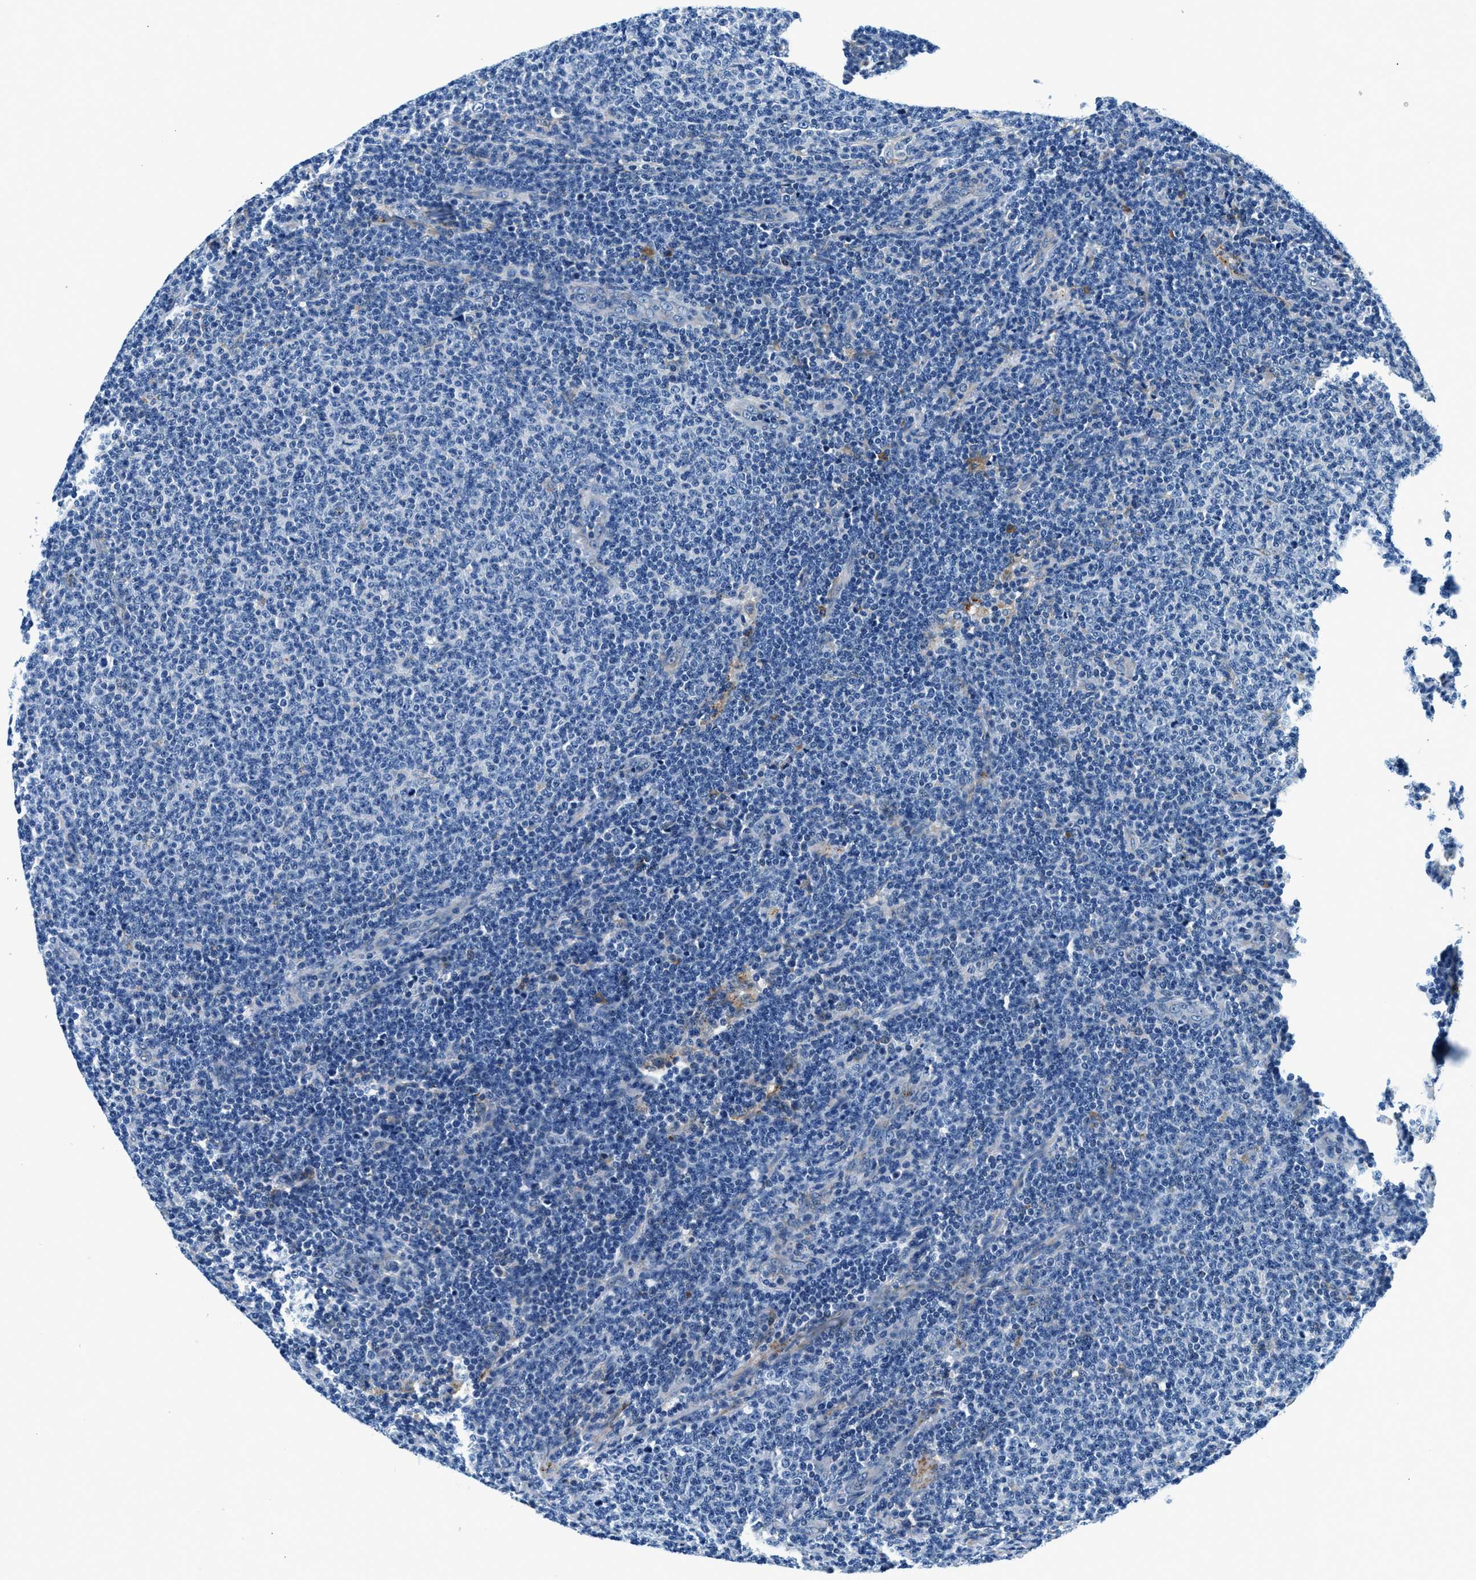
{"staining": {"intensity": "negative", "quantity": "none", "location": "none"}, "tissue": "lymphoma", "cell_type": "Tumor cells", "image_type": "cancer", "snomed": [{"axis": "morphology", "description": "Malignant lymphoma, non-Hodgkin's type, Low grade"}, {"axis": "topography", "description": "Lymph node"}], "caption": "Immunohistochemical staining of low-grade malignant lymphoma, non-Hodgkin's type exhibits no significant expression in tumor cells. (DAB IHC visualized using brightfield microscopy, high magnification).", "gene": "SLFN11", "patient": {"sex": "male", "age": 66}}